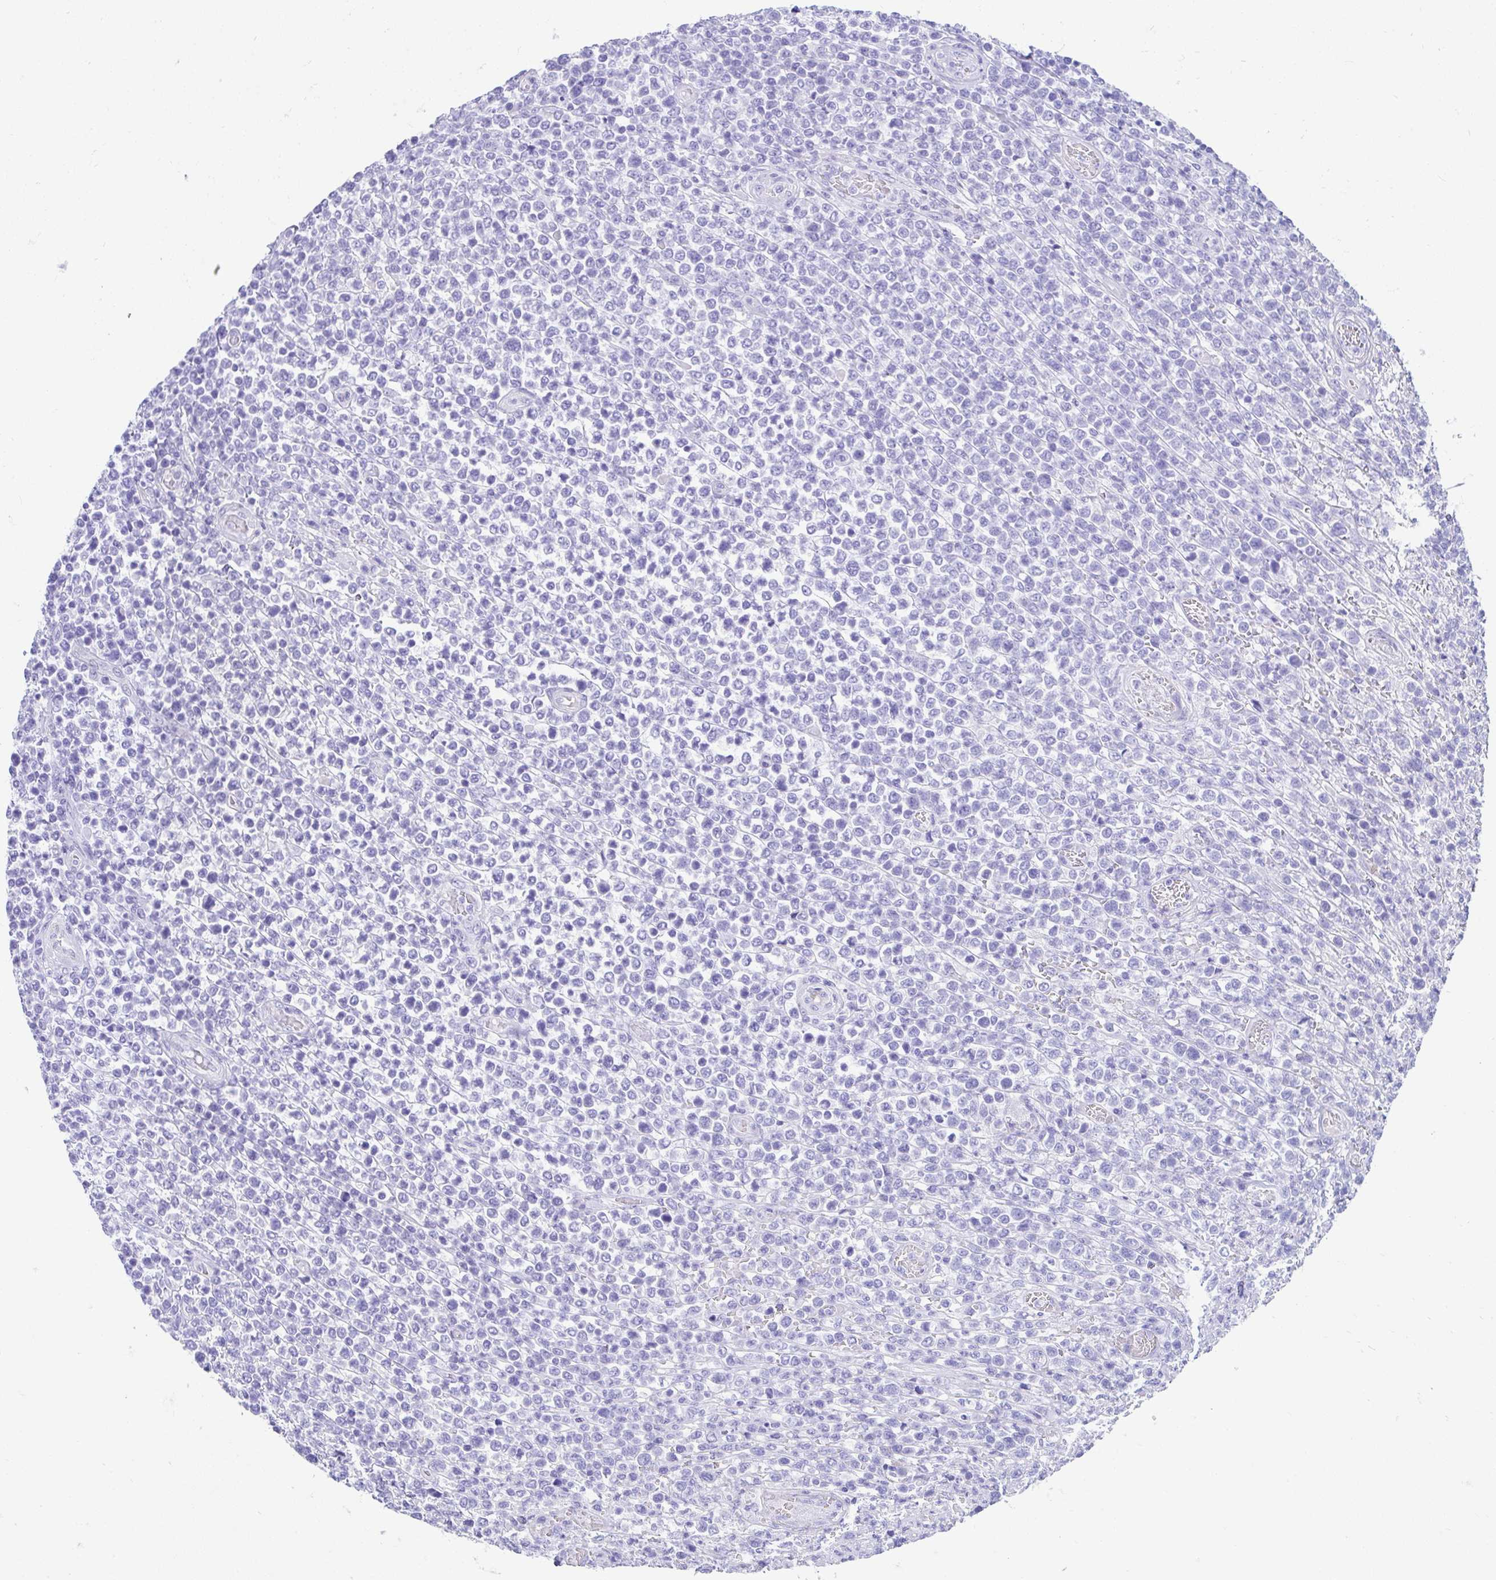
{"staining": {"intensity": "negative", "quantity": "none", "location": "none"}, "tissue": "lymphoma", "cell_type": "Tumor cells", "image_type": "cancer", "snomed": [{"axis": "morphology", "description": "Malignant lymphoma, non-Hodgkin's type, High grade"}, {"axis": "topography", "description": "Soft tissue"}], "caption": "Malignant lymphoma, non-Hodgkin's type (high-grade) was stained to show a protein in brown. There is no significant expression in tumor cells.", "gene": "FAM107A", "patient": {"sex": "female", "age": 56}}